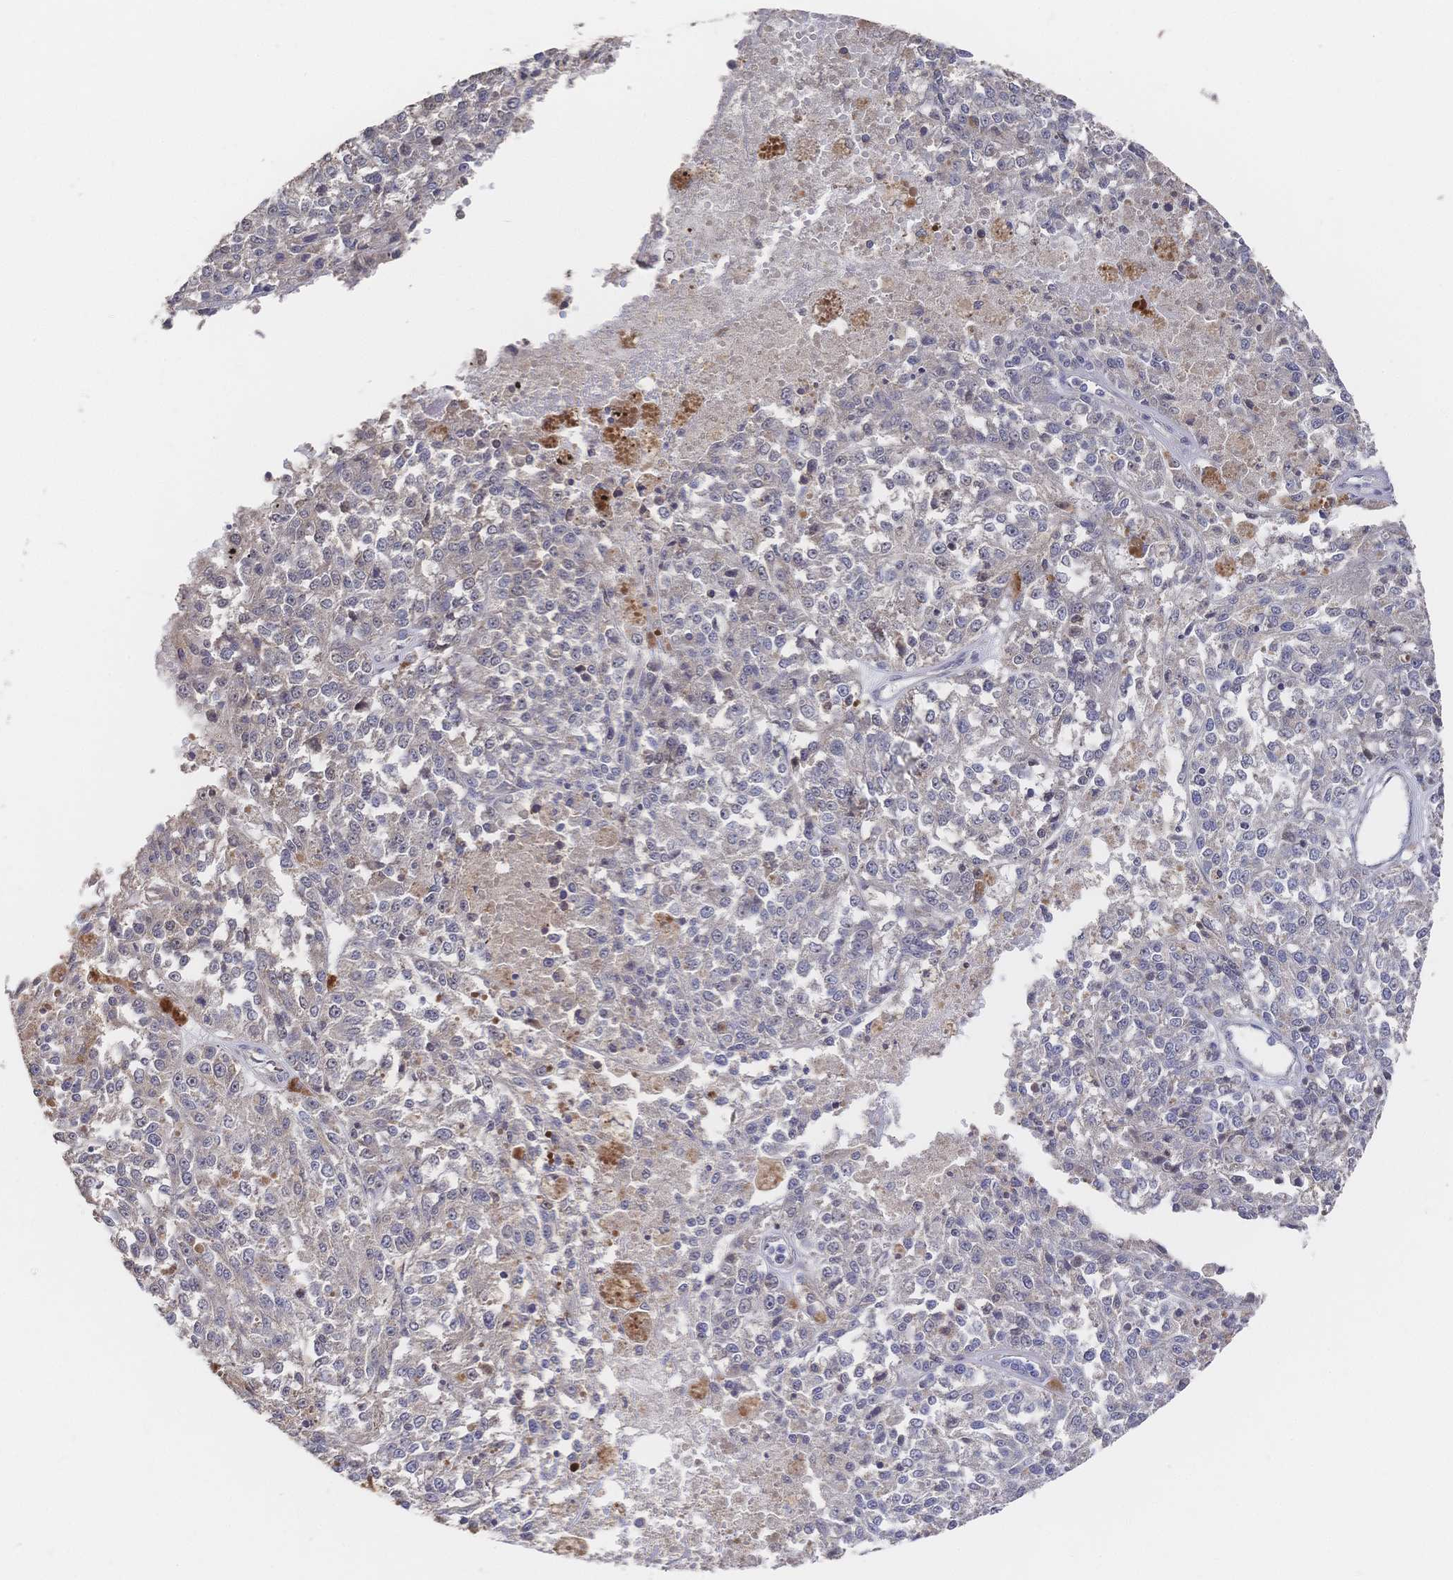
{"staining": {"intensity": "negative", "quantity": "none", "location": "none"}, "tissue": "melanoma", "cell_type": "Tumor cells", "image_type": "cancer", "snomed": [{"axis": "morphology", "description": "Malignant melanoma, Metastatic site"}, {"axis": "topography", "description": "Lymph node"}], "caption": "Immunohistochemistry histopathology image of malignant melanoma (metastatic site) stained for a protein (brown), which exhibits no staining in tumor cells. Brightfield microscopy of IHC stained with DAB (3,3'-diaminobenzidine) (brown) and hematoxylin (blue), captured at high magnification.", "gene": "DNAJA4", "patient": {"sex": "female", "age": 64}}